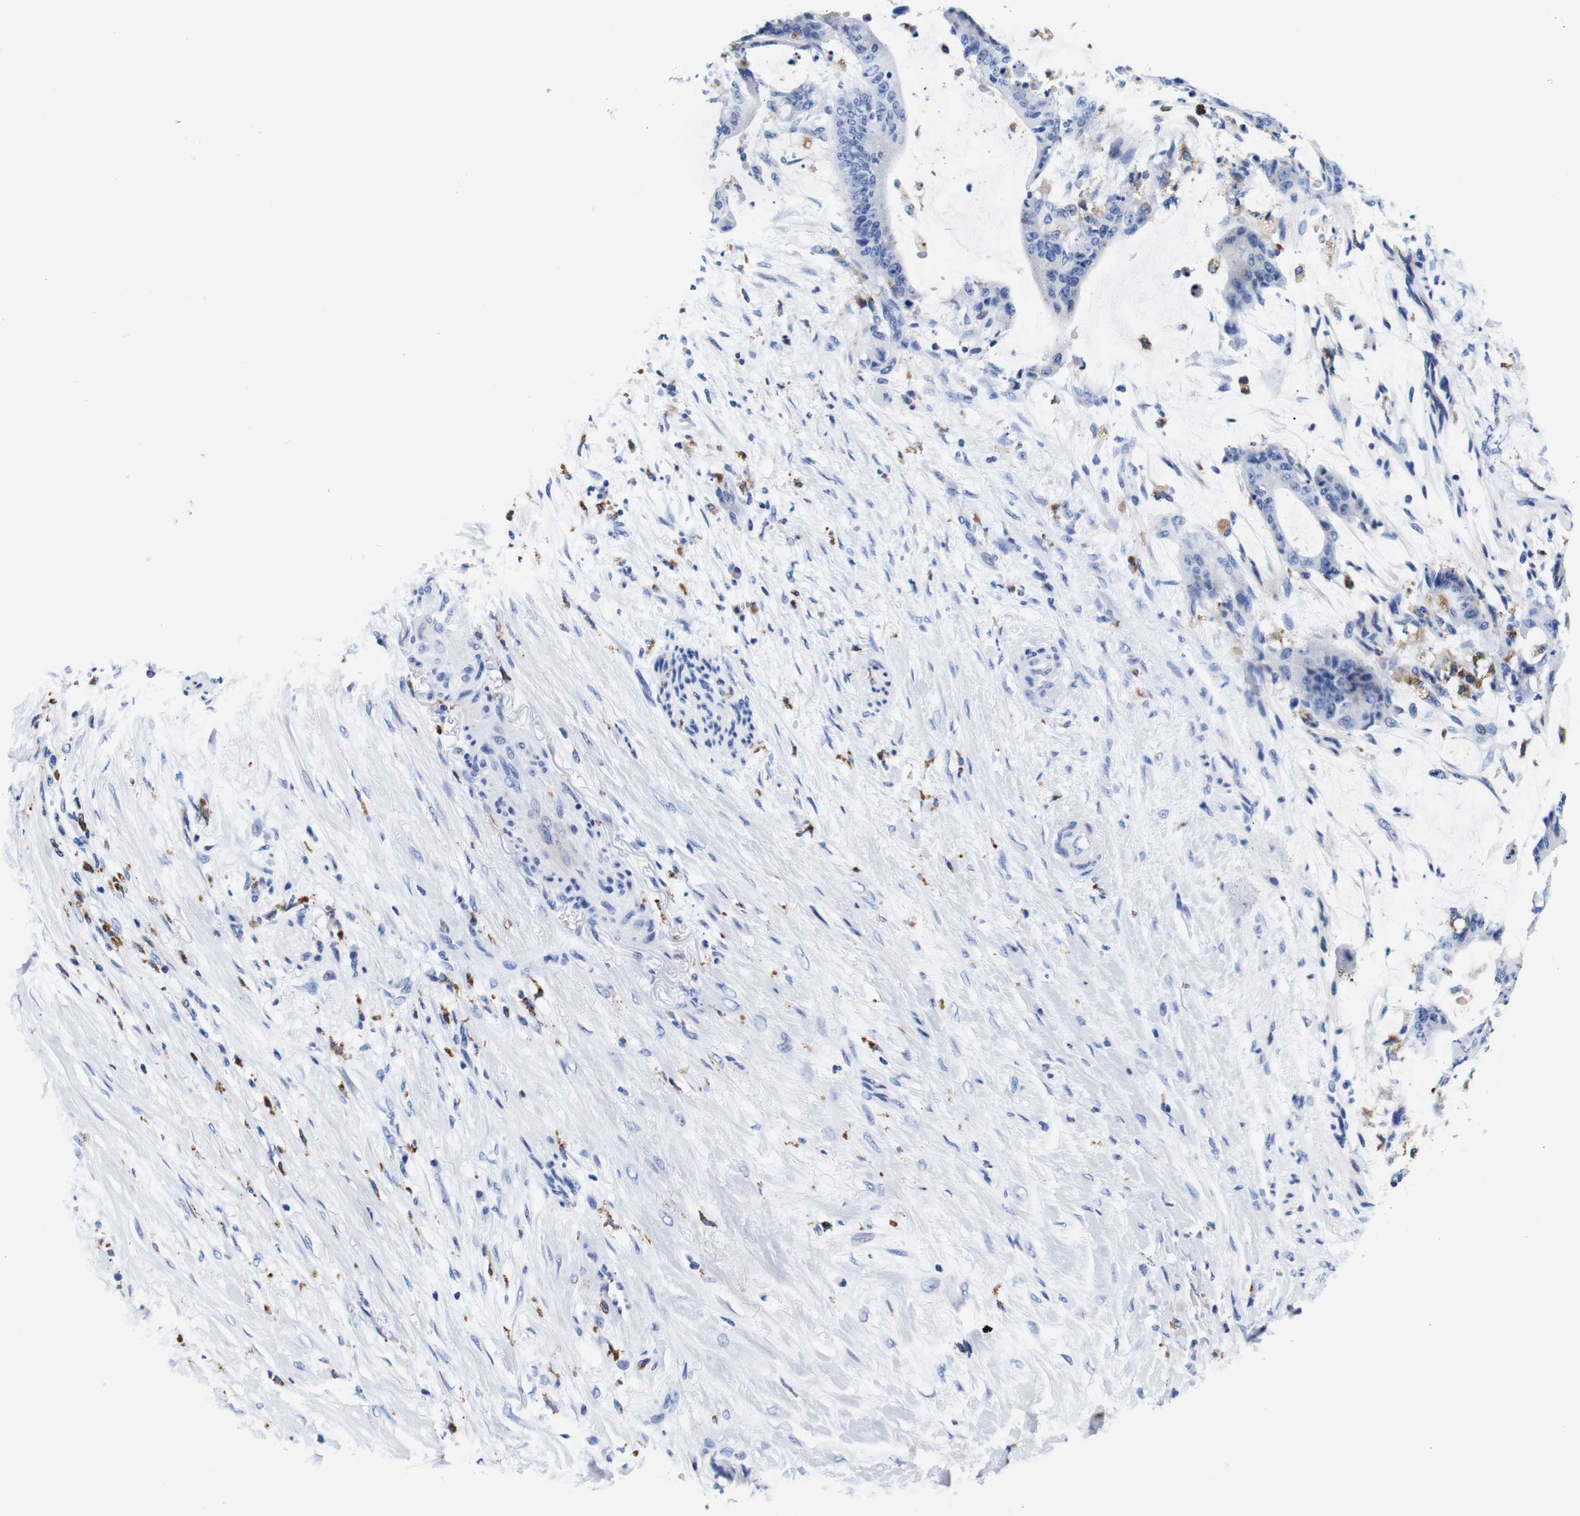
{"staining": {"intensity": "negative", "quantity": "none", "location": "none"}, "tissue": "liver cancer", "cell_type": "Tumor cells", "image_type": "cancer", "snomed": [{"axis": "morphology", "description": "Cholangiocarcinoma"}, {"axis": "topography", "description": "Liver"}], "caption": "Tumor cells show no significant staining in liver cancer. (Stains: DAB (3,3'-diaminobenzidine) immunohistochemistry with hematoxylin counter stain, Microscopy: brightfield microscopy at high magnification).", "gene": "HLA-DMB", "patient": {"sex": "female", "age": 73}}